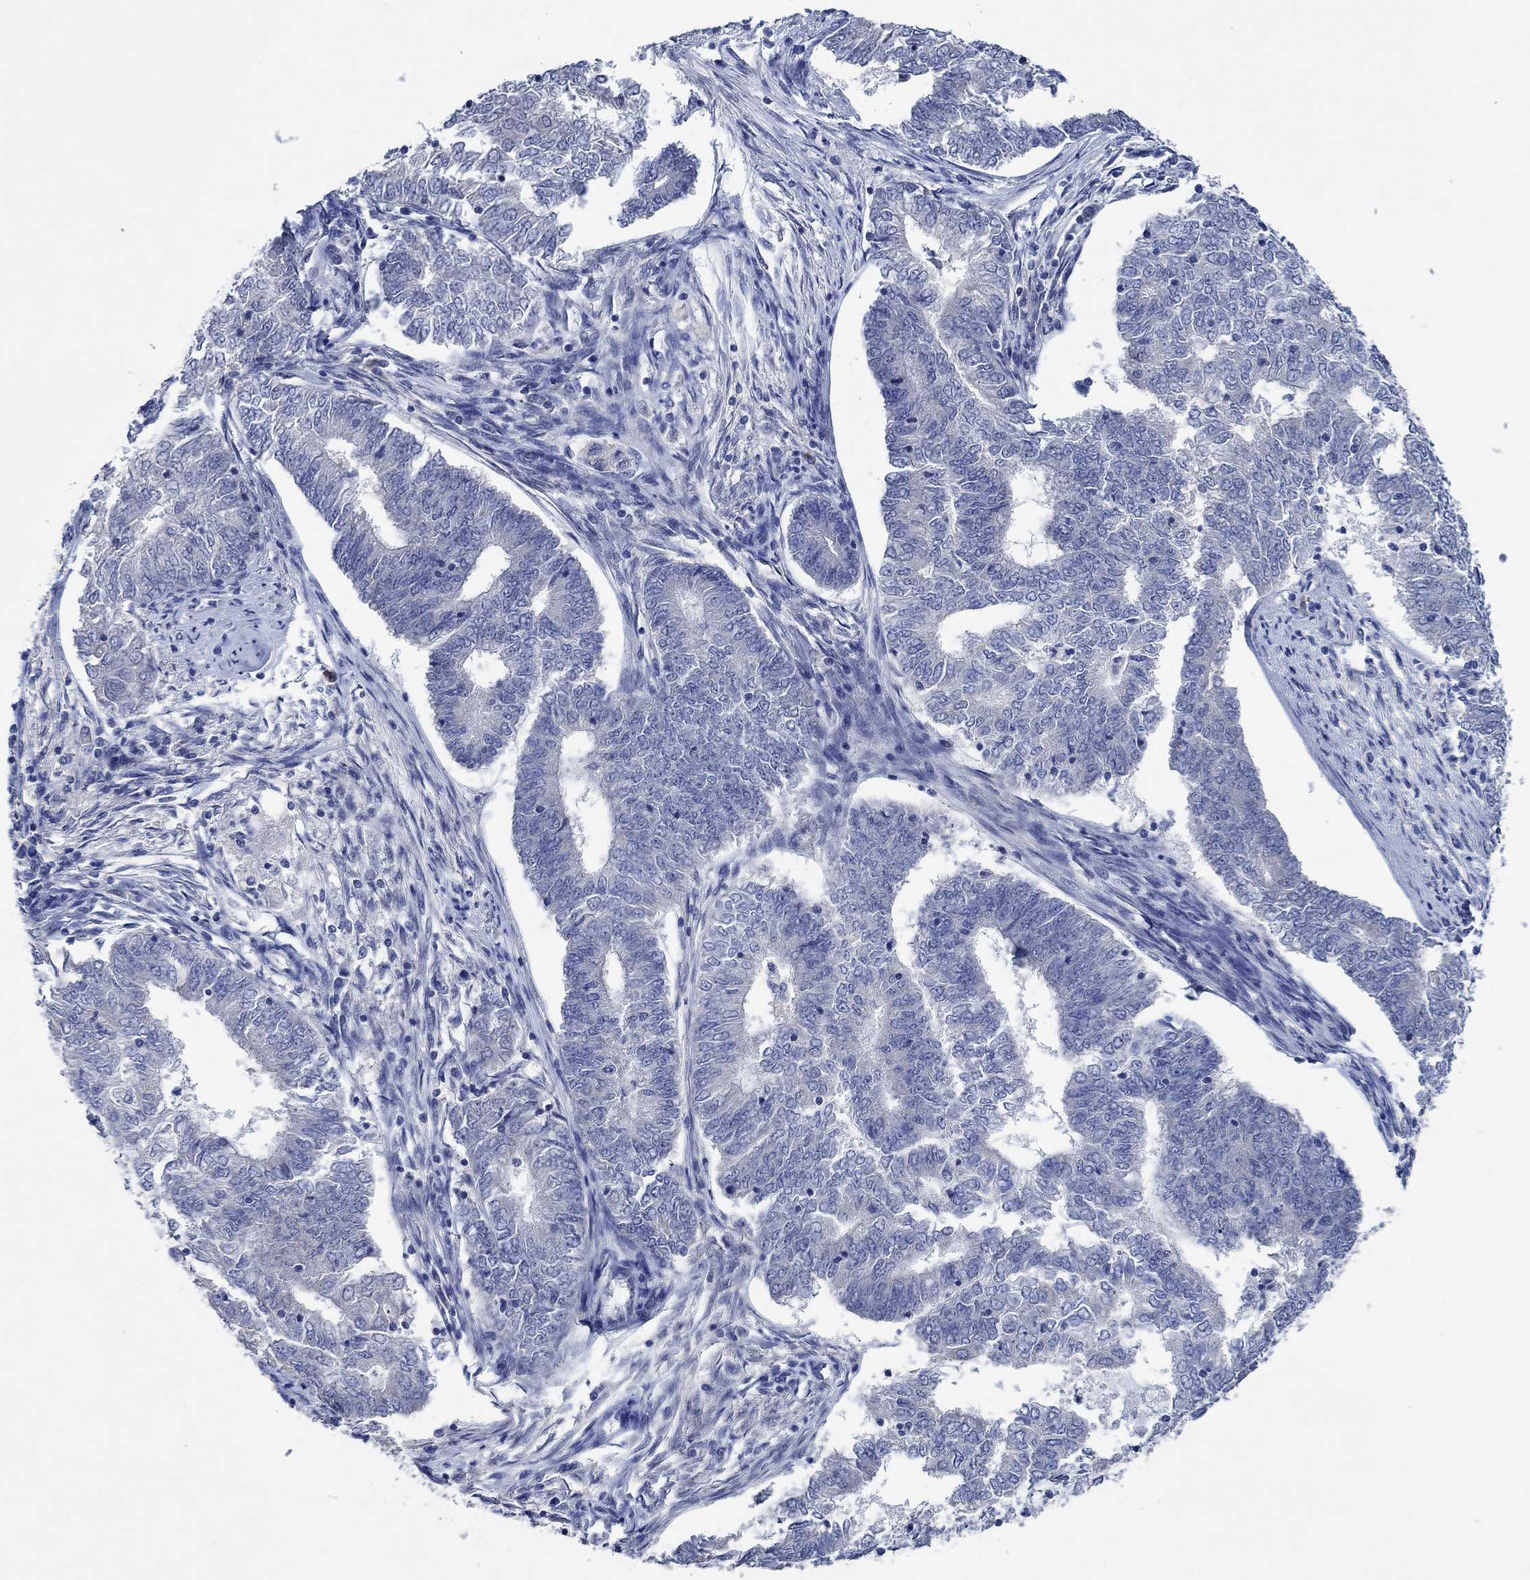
{"staining": {"intensity": "negative", "quantity": "none", "location": "none"}, "tissue": "endometrial cancer", "cell_type": "Tumor cells", "image_type": "cancer", "snomed": [{"axis": "morphology", "description": "Adenocarcinoma, NOS"}, {"axis": "topography", "description": "Endometrium"}], "caption": "Immunohistochemistry (IHC) photomicrograph of endometrial cancer (adenocarcinoma) stained for a protein (brown), which displays no positivity in tumor cells. (Stains: DAB immunohistochemistry with hematoxylin counter stain, Microscopy: brightfield microscopy at high magnification).", "gene": "PRRT3", "patient": {"sex": "female", "age": 62}}